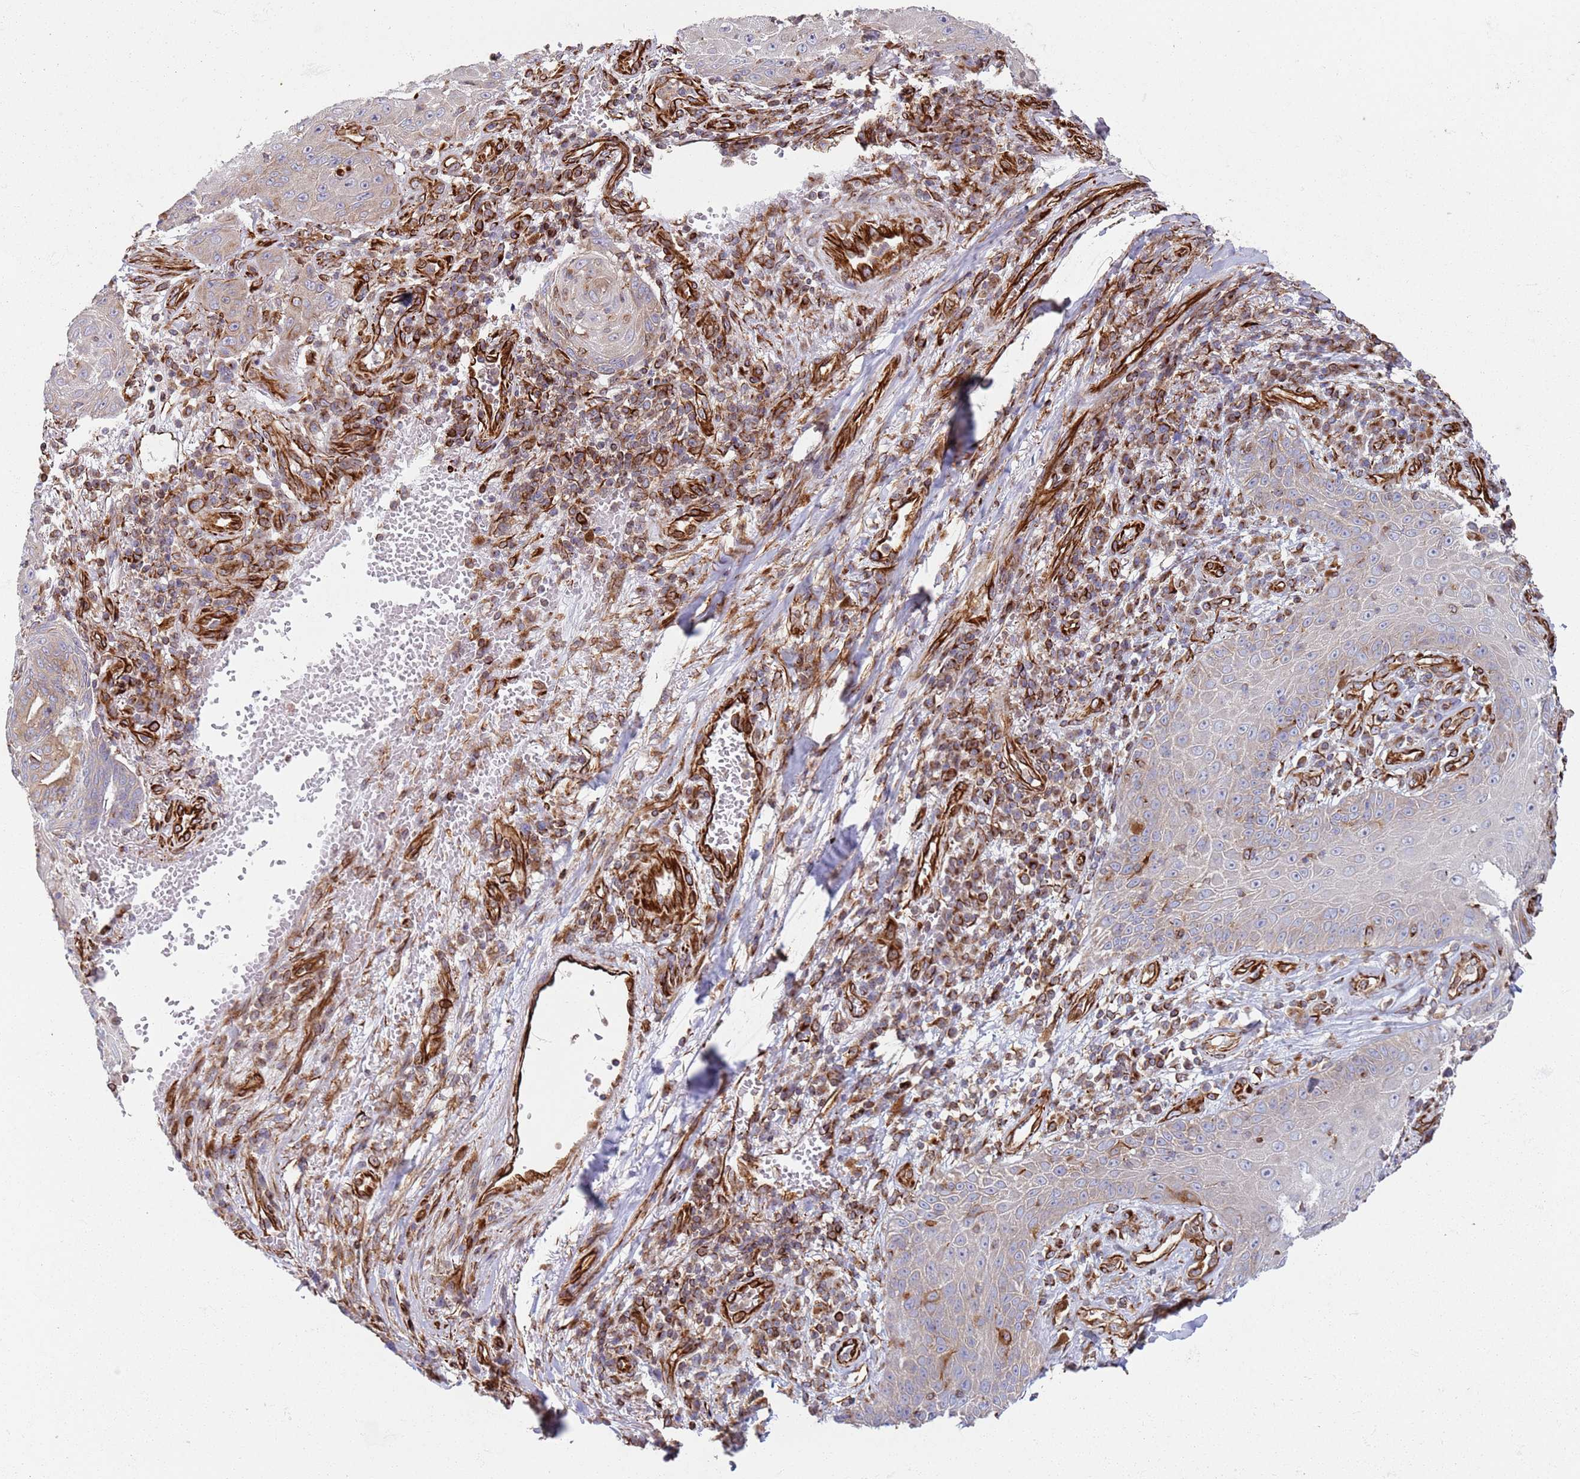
{"staining": {"intensity": "weak", "quantity": "<25%", "location": "cytoplasmic/membranous"}, "tissue": "skin cancer", "cell_type": "Tumor cells", "image_type": "cancer", "snomed": [{"axis": "morphology", "description": "Squamous cell carcinoma, NOS"}, {"axis": "topography", "description": "Skin"}], "caption": "An image of skin cancer stained for a protein shows no brown staining in tumor cells. (DAB IHC, high magnification).", "gene": "SNAPIN", "patient": {"sex": "male", "age": 70}}